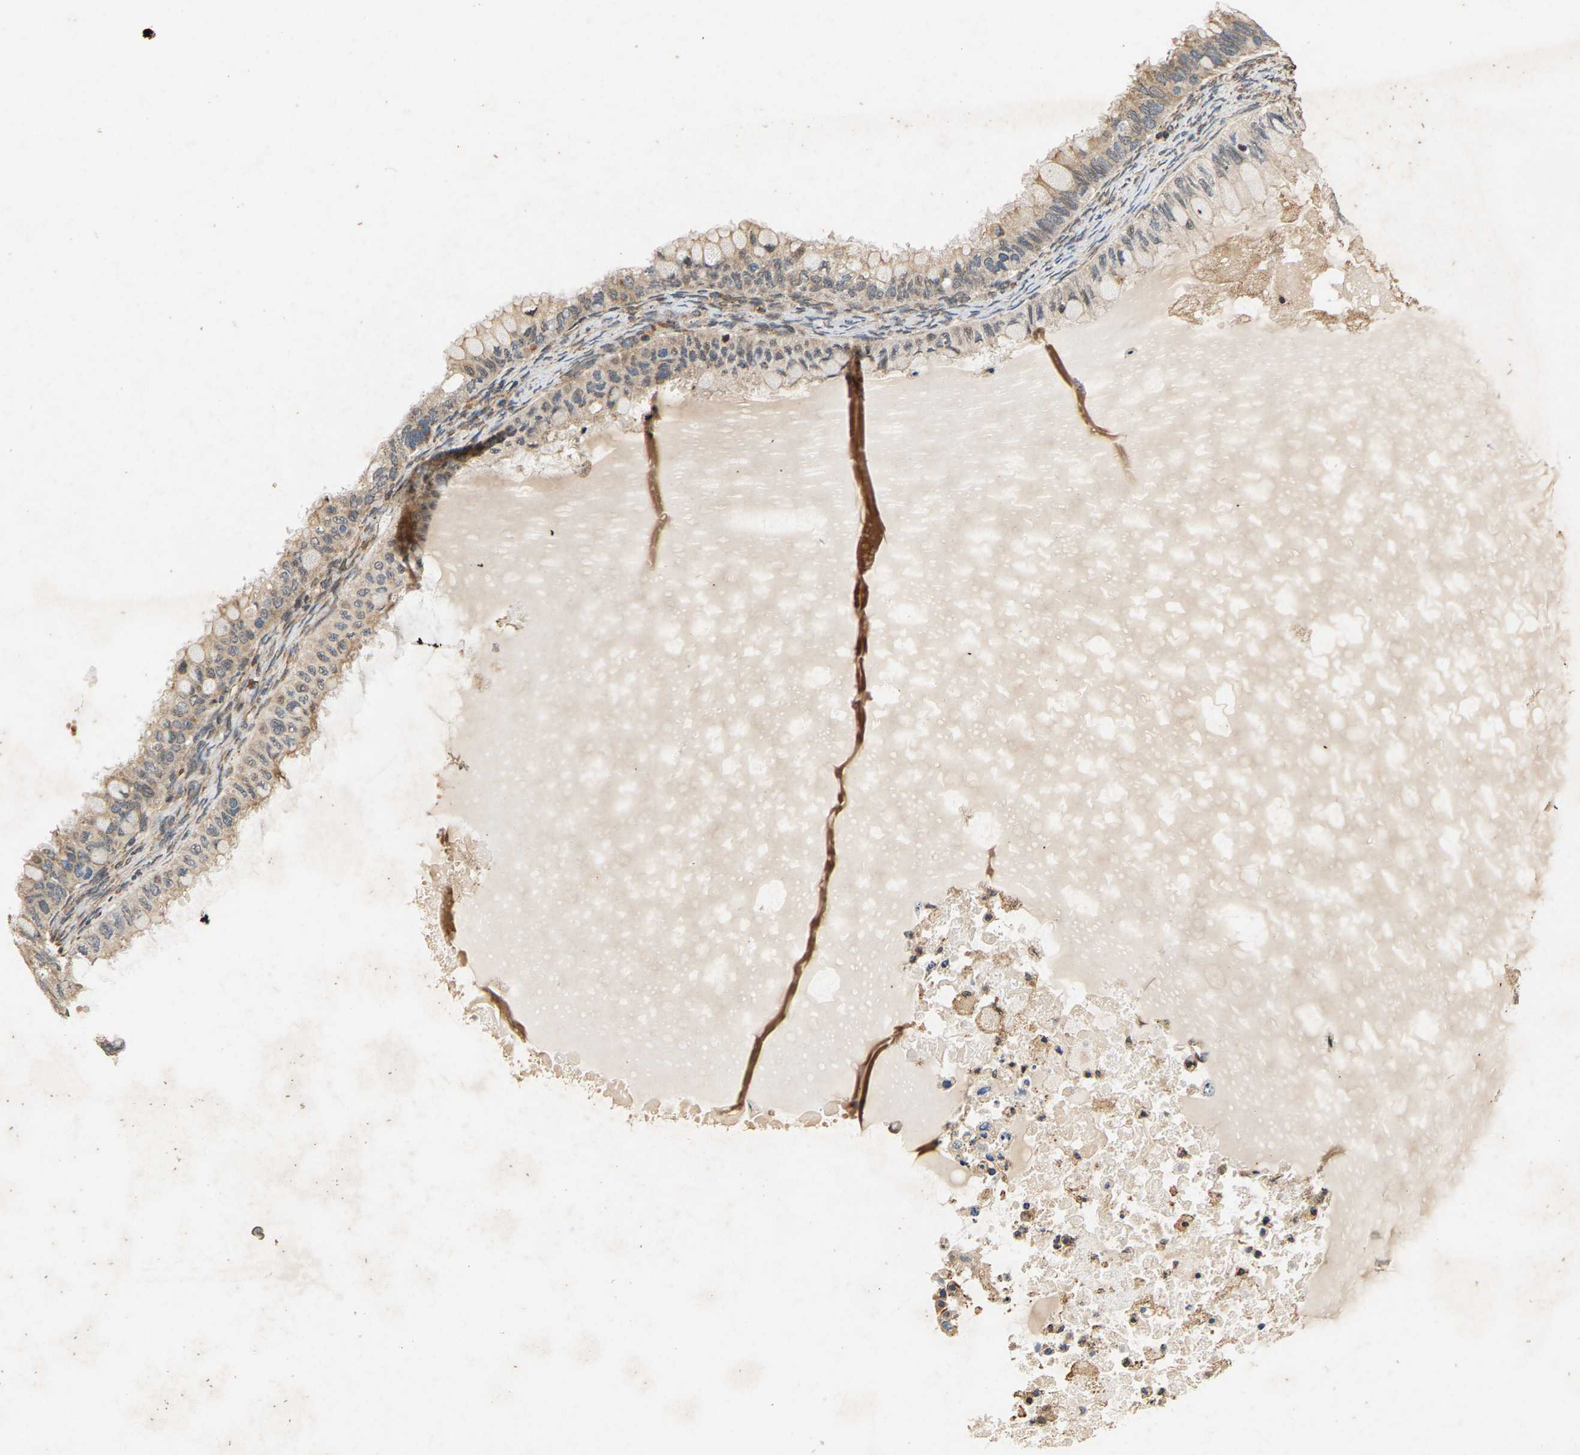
{"staining": {"intensity": "weak", "quantity": ">75%", "location": "cytoplasmic/membranous"}, "tissue": "ovarian cancer", "cell_type": "Tumor cells", "image_type": "cancer", "snomed": [{"axis": "morphology", "description": "Cystadenocarcinoma, mucinous, NOS"}, {"axis": "topography", "description": "Ovary"}], "caption": "This photomicrograph reveals mucinous cystadenocarcinoma (ovarian) stained with immunohistochemistry to label a protein in brown. The cytoplasmic/membranous of tumor cells show weak positivity for the protein. Nuclei are counter-stained blue.", "gene": "CIDEC", "patient": {"sex": "female", "age": 80}}